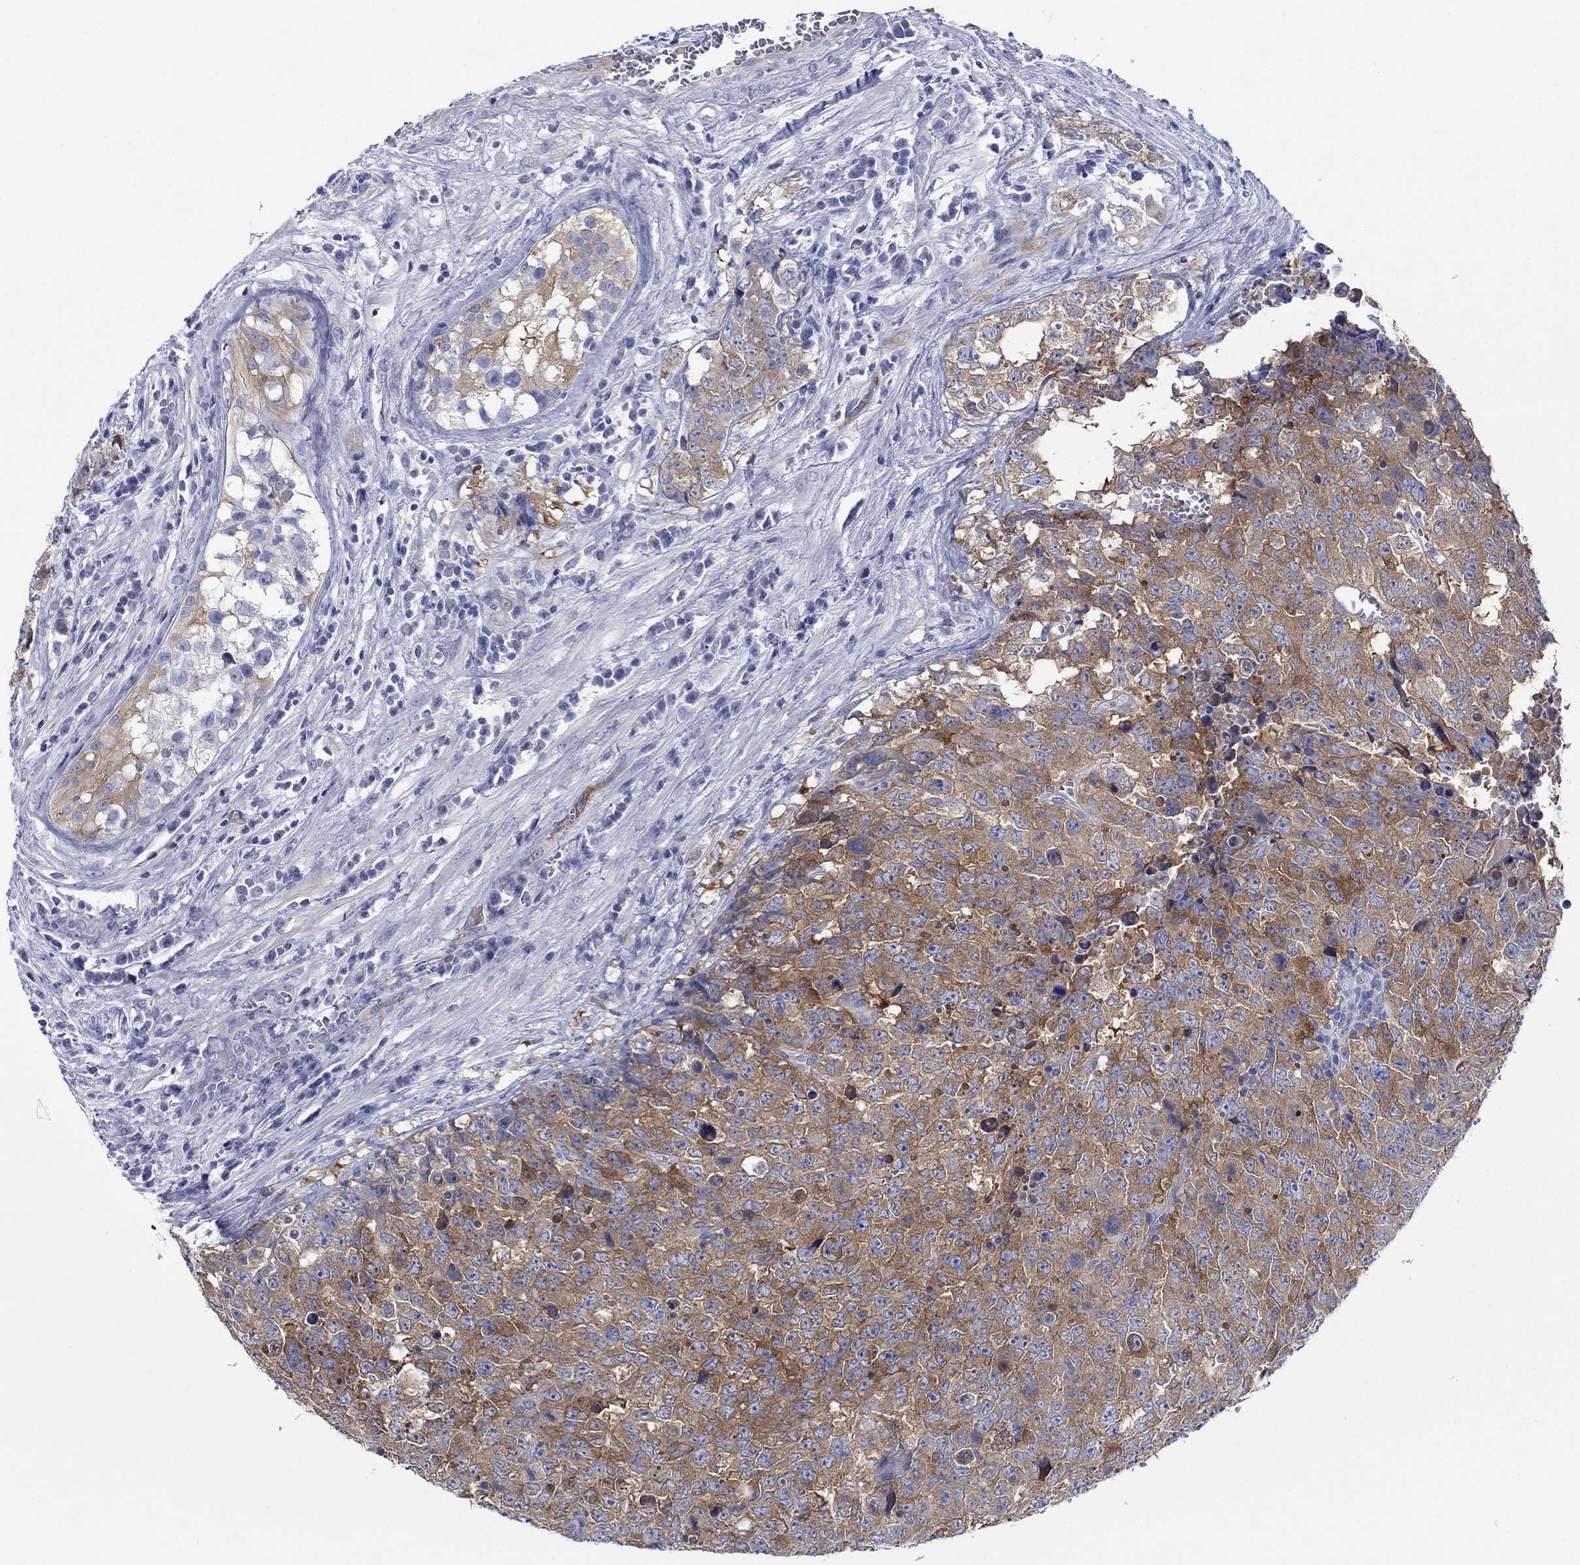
{"staining": {"intensity": "moderate", "quantity": ">75%", "location": "cytoplasmic/membranous"}, "tissue": "testis cancer", "cell_type": "Tumor cells", "image_type": "cancer", "snomed": [{"axis": "morphology", "description": "Carcinoma, Embryonal, NOS"}, {"axis": "topography", "description": "Testis"}], "caption": "A histopathology image of testis cancer (embryonal carcinoma) stained for a protein shows moderate cytoplasmic/membranous brown staining in tumor cells. Ihc stains the protein of interest in brown and the nuclei are stained blue.", "gene": "TRIM16", "patient": {"sex": "male", "age": 23}}